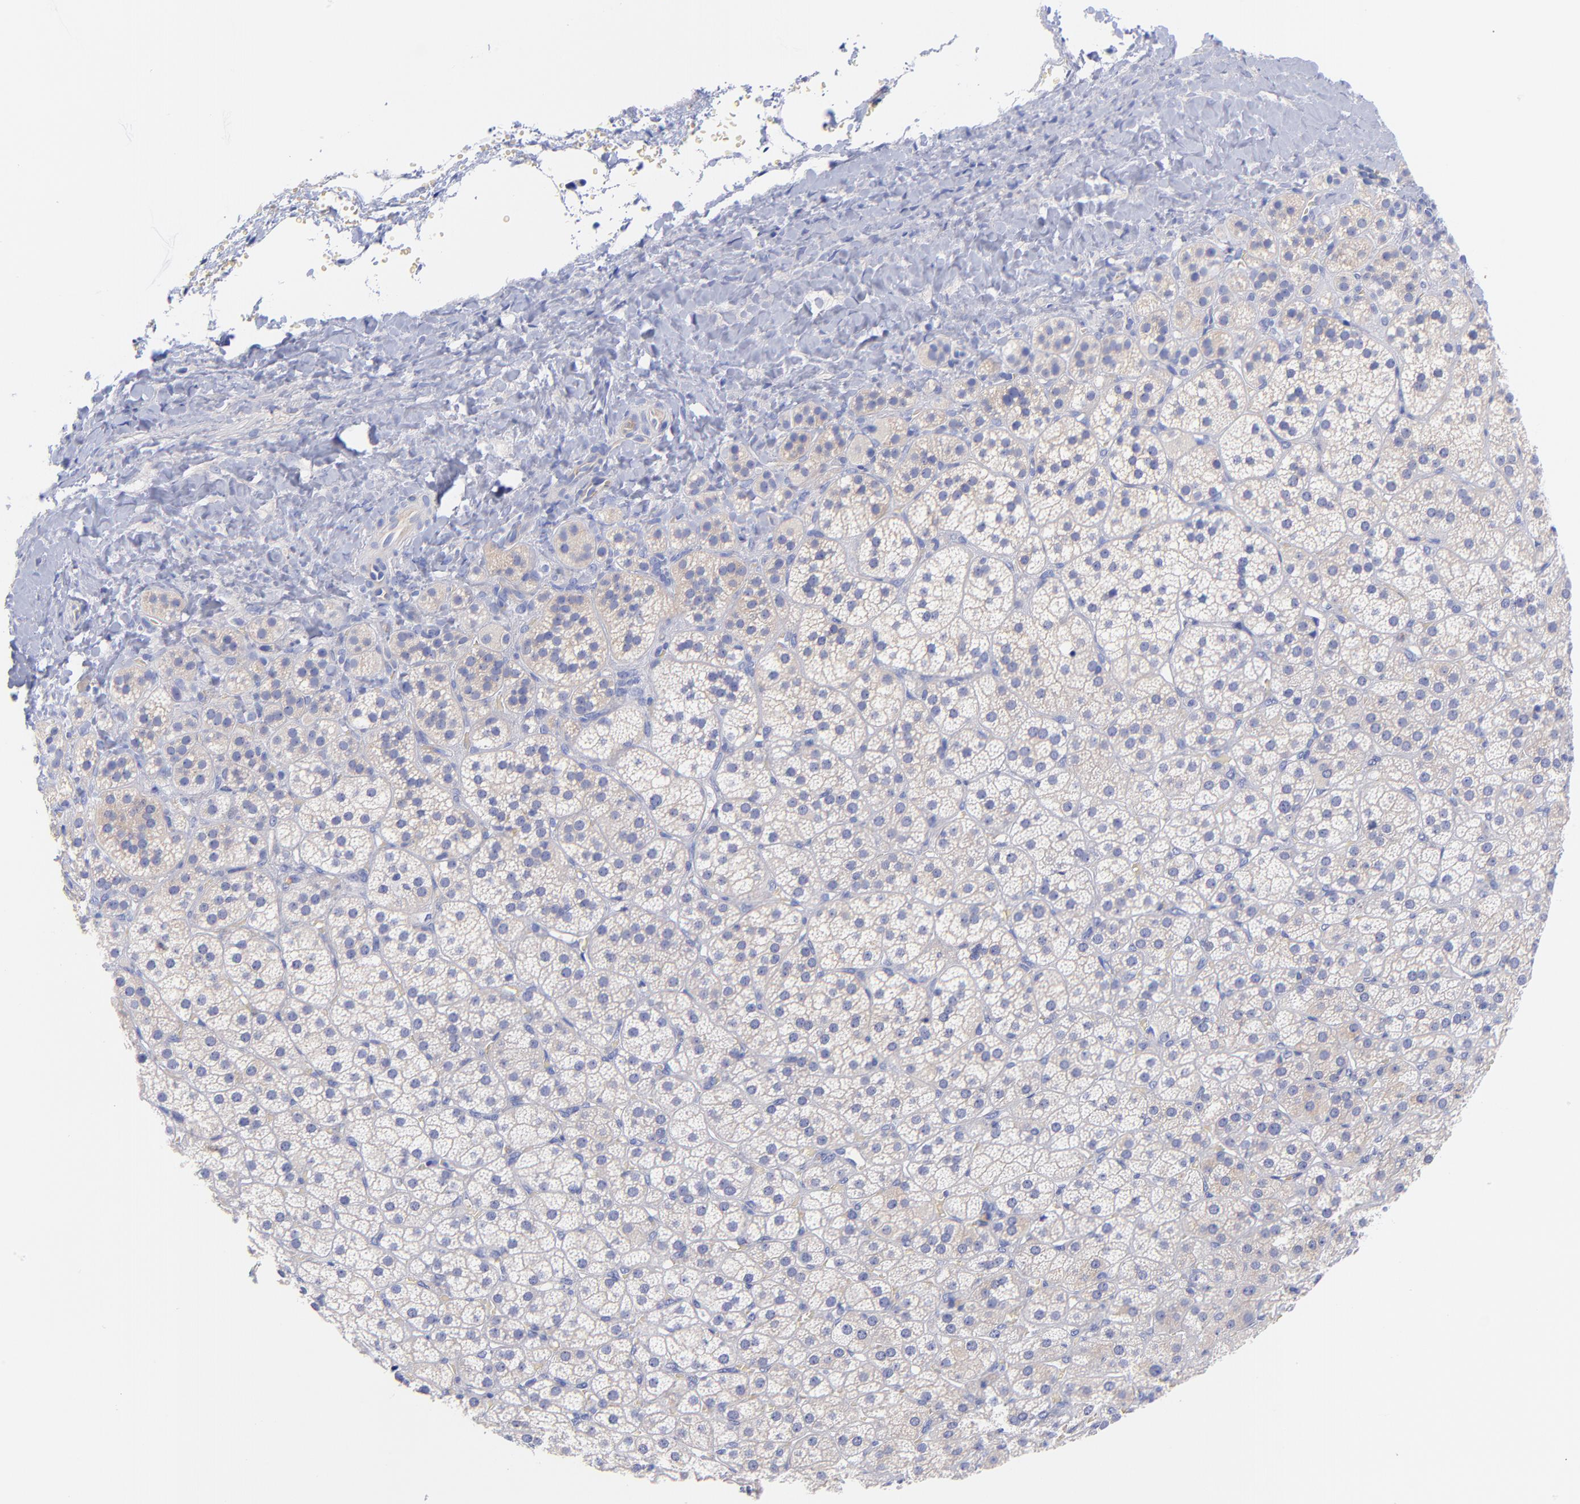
{"staining": {"intensity": "negative", "quantity": "none", "location": "none"}, "tissue": "adrenal gland", "cell_type": "Glandular cells", "image_type": "normal", "snomed": [{"axis": "morphology", "description": "Normal tissue, NOS"}, {"axis": "topography", "description": "Adrenal gland"}], "caption": "Adrenal gland was stained to show a protein in brown. There is no significant staining in glandular cells.", "gene": "GPHN", "patient": {"sex": "female", "age": 71}}